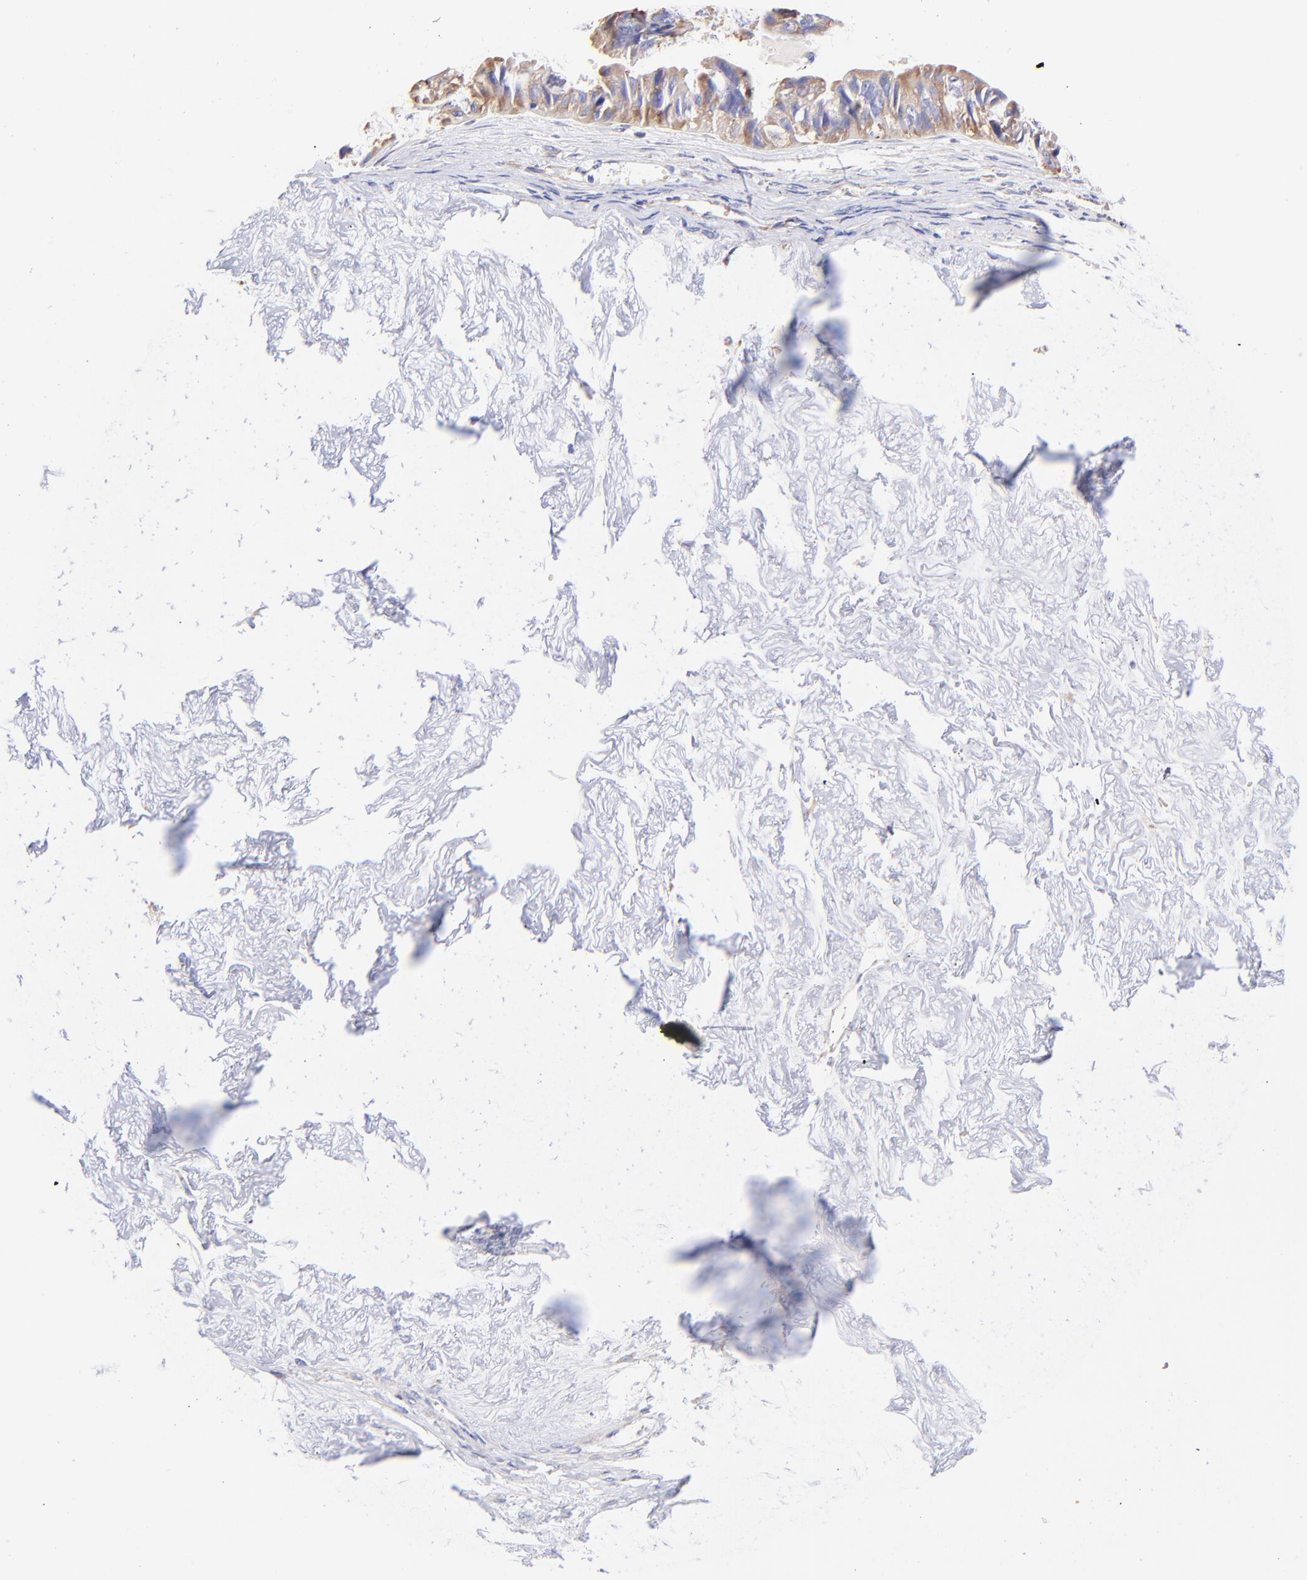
{"staining": {"intensity": "moderate", "quantity": "25%-75%", "location": "cytoplasmic/membranous"}, "tissue": "ovarian cancer", "cell_type": "Tumor cells", "image_type": "cancer", "snomed": [{"axis": "morphology", "description": "Carcinoma, endometroid"}, {"axis": "topography", "description": "Ovary"}], "caption": "Protein analysis of ovarian cancer tissue demonstrates moderate cytoplasmic/membranous positivity in about 25%-75% of tumor cells. Immunohistochemistry (ihc) stains the protein of interest in brown and the nuclei are stained blue.", "gene": "RPL30", "patient": {"sex": "female", "age": 85}}